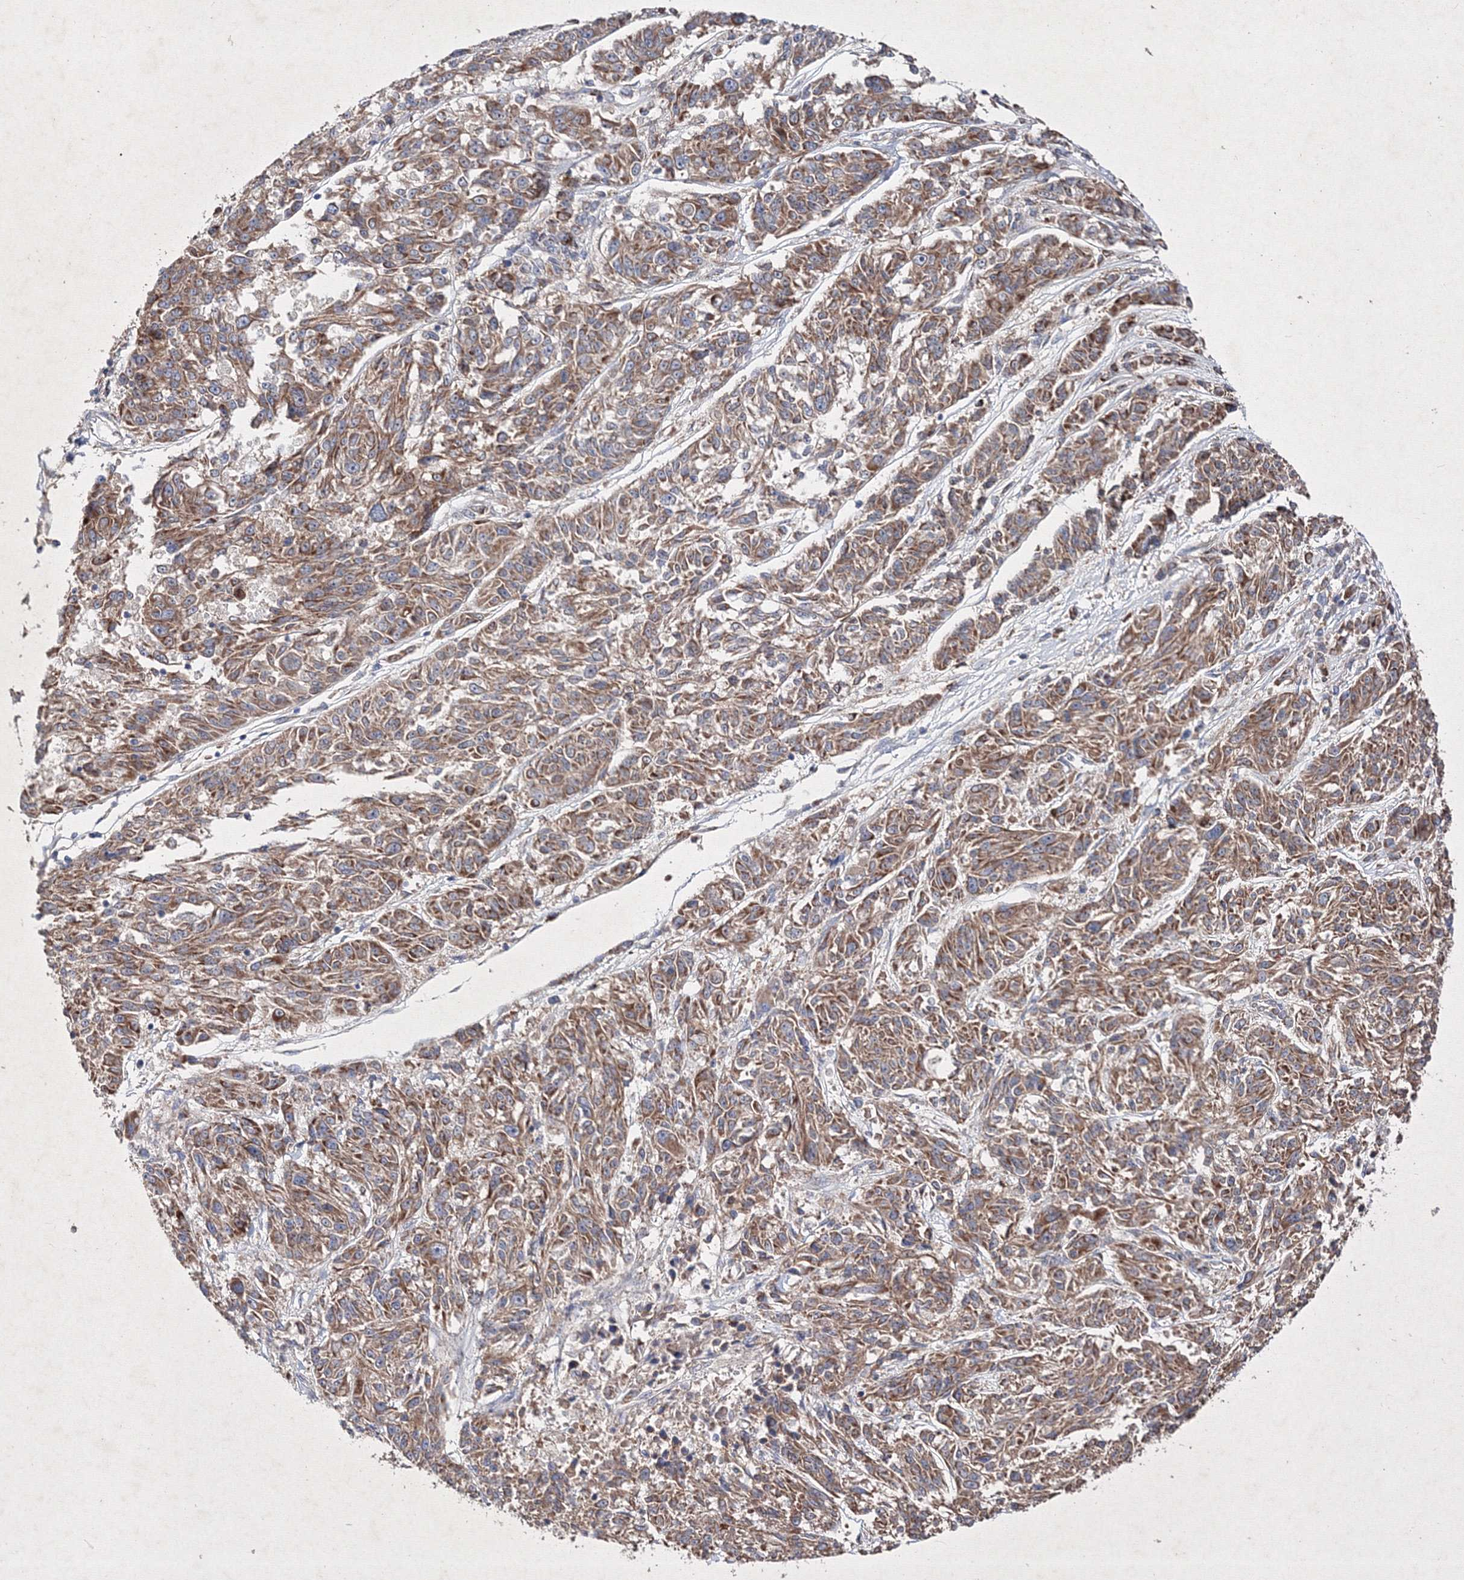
{"staining": {"intensity": "moderate", "quantity": ">75%", "location": "cytoplasmic/membranous"}, "tissue": "melanoma", "cell_type": "Tumor cells", "image_type": "cancer", "snomed": [{"axis": "morphology", "description": "Malignant melanoma, NOS"}, {"axis": "topography", "description": "Skin"}], "caption": "A photomicrograph showing moderate cytoplasmic/membranous positivity in approximately >75% of tumor cells in melanoma, as visualized by brown immunohistochemical staining.", "gene": "GFM1", "patient": {"sex": "male", "age": 53}}